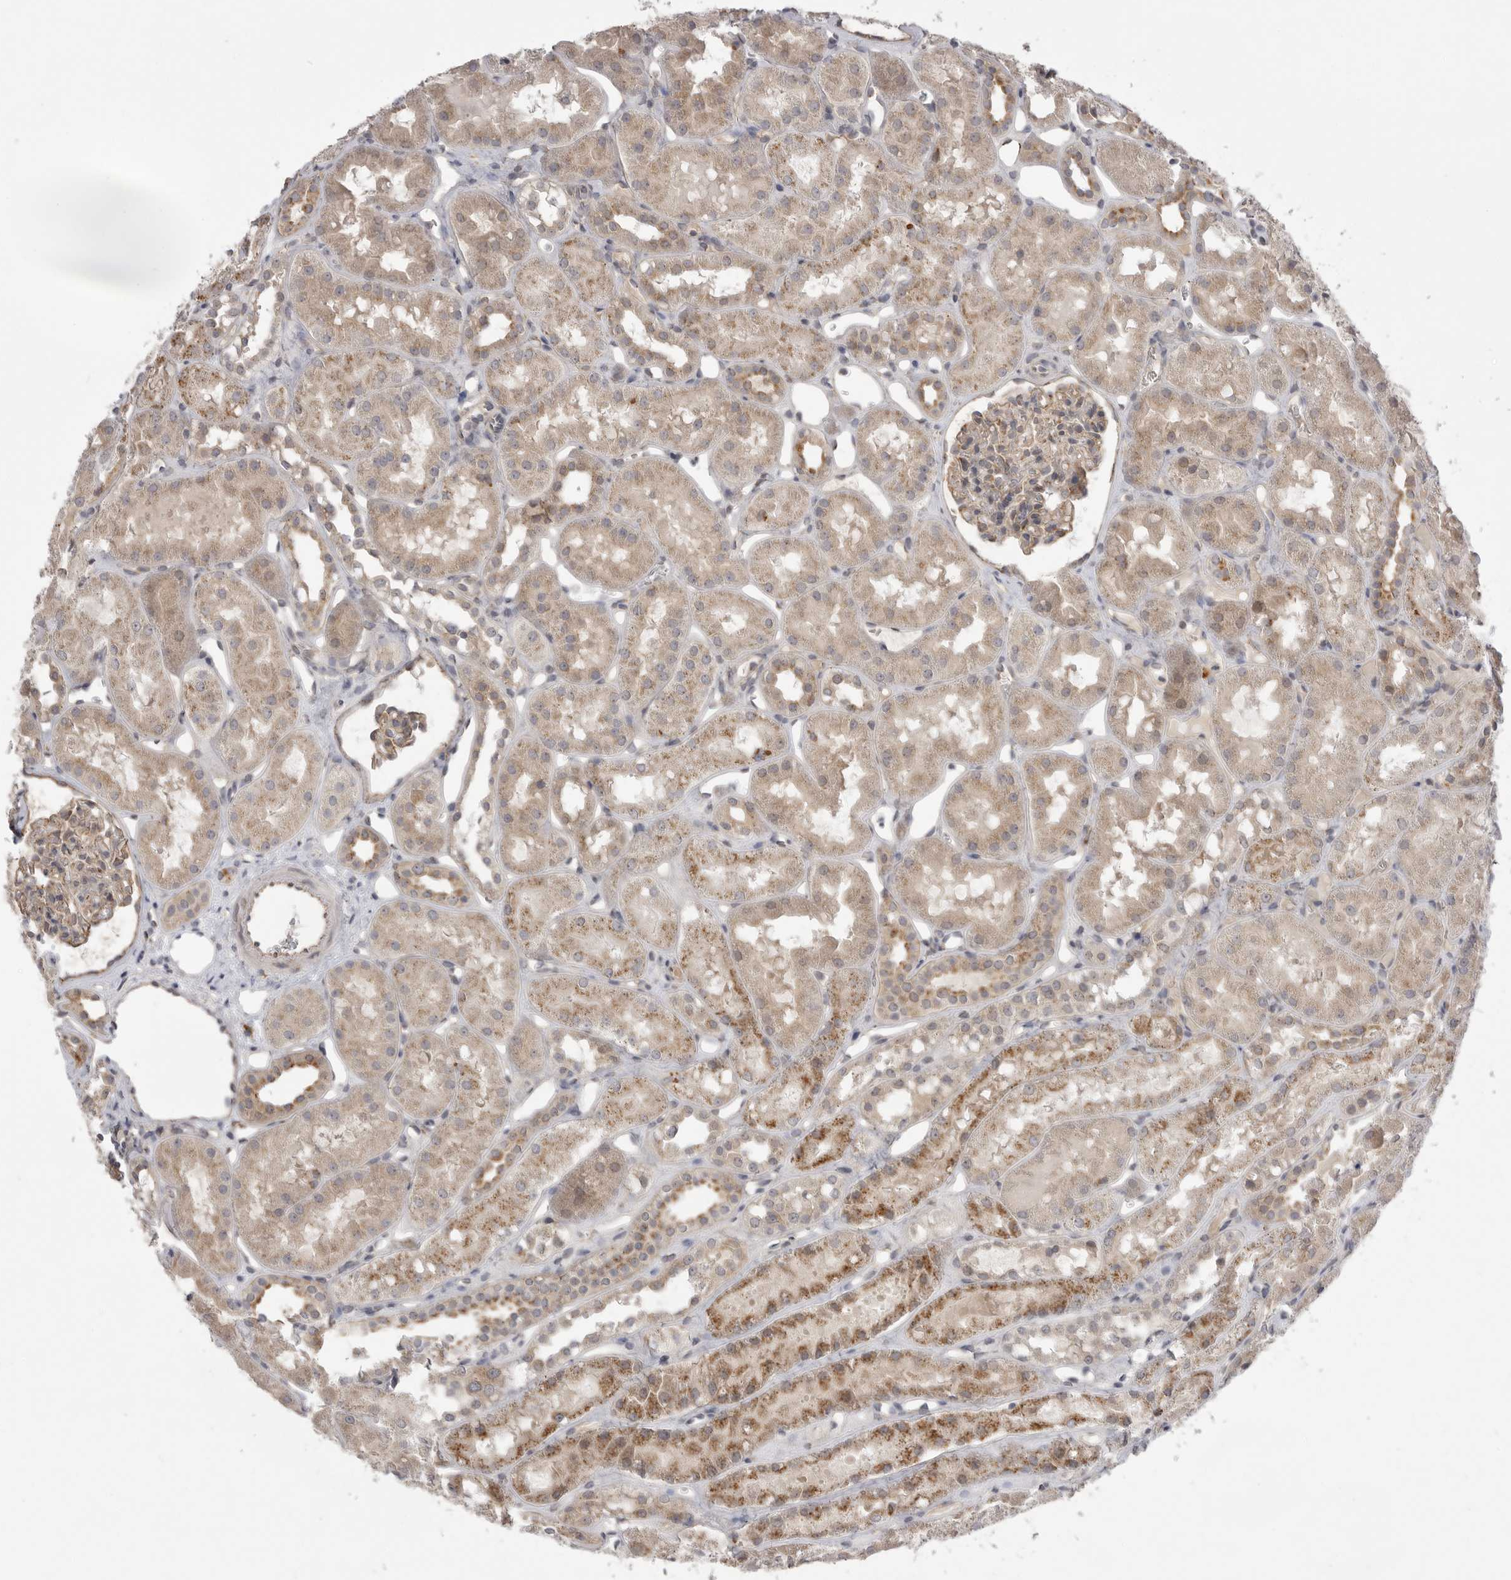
{"staining": {"intensity": "weak", "quantity": "<25%", "location": "cytoplasmic/membranous"}, "tissue": "kidney", "cell_type": "Cells in glomeruli", "image_type": "normal", "snomed": [{"axis": "morphology", "description": "Normal tissue, NOS"}, {"axis": "topography", "description": "Kidney"}], "caption": "Immunohistochemistry (IHC) histopathology image of unremarkable kidney: human kidney stained with DAB (3,3'-diaminobenzidine) shows no significant protein staining in cells in glomeruli.", "gene": "TLR3", "patient": {"sex": "male", "age": 16}}